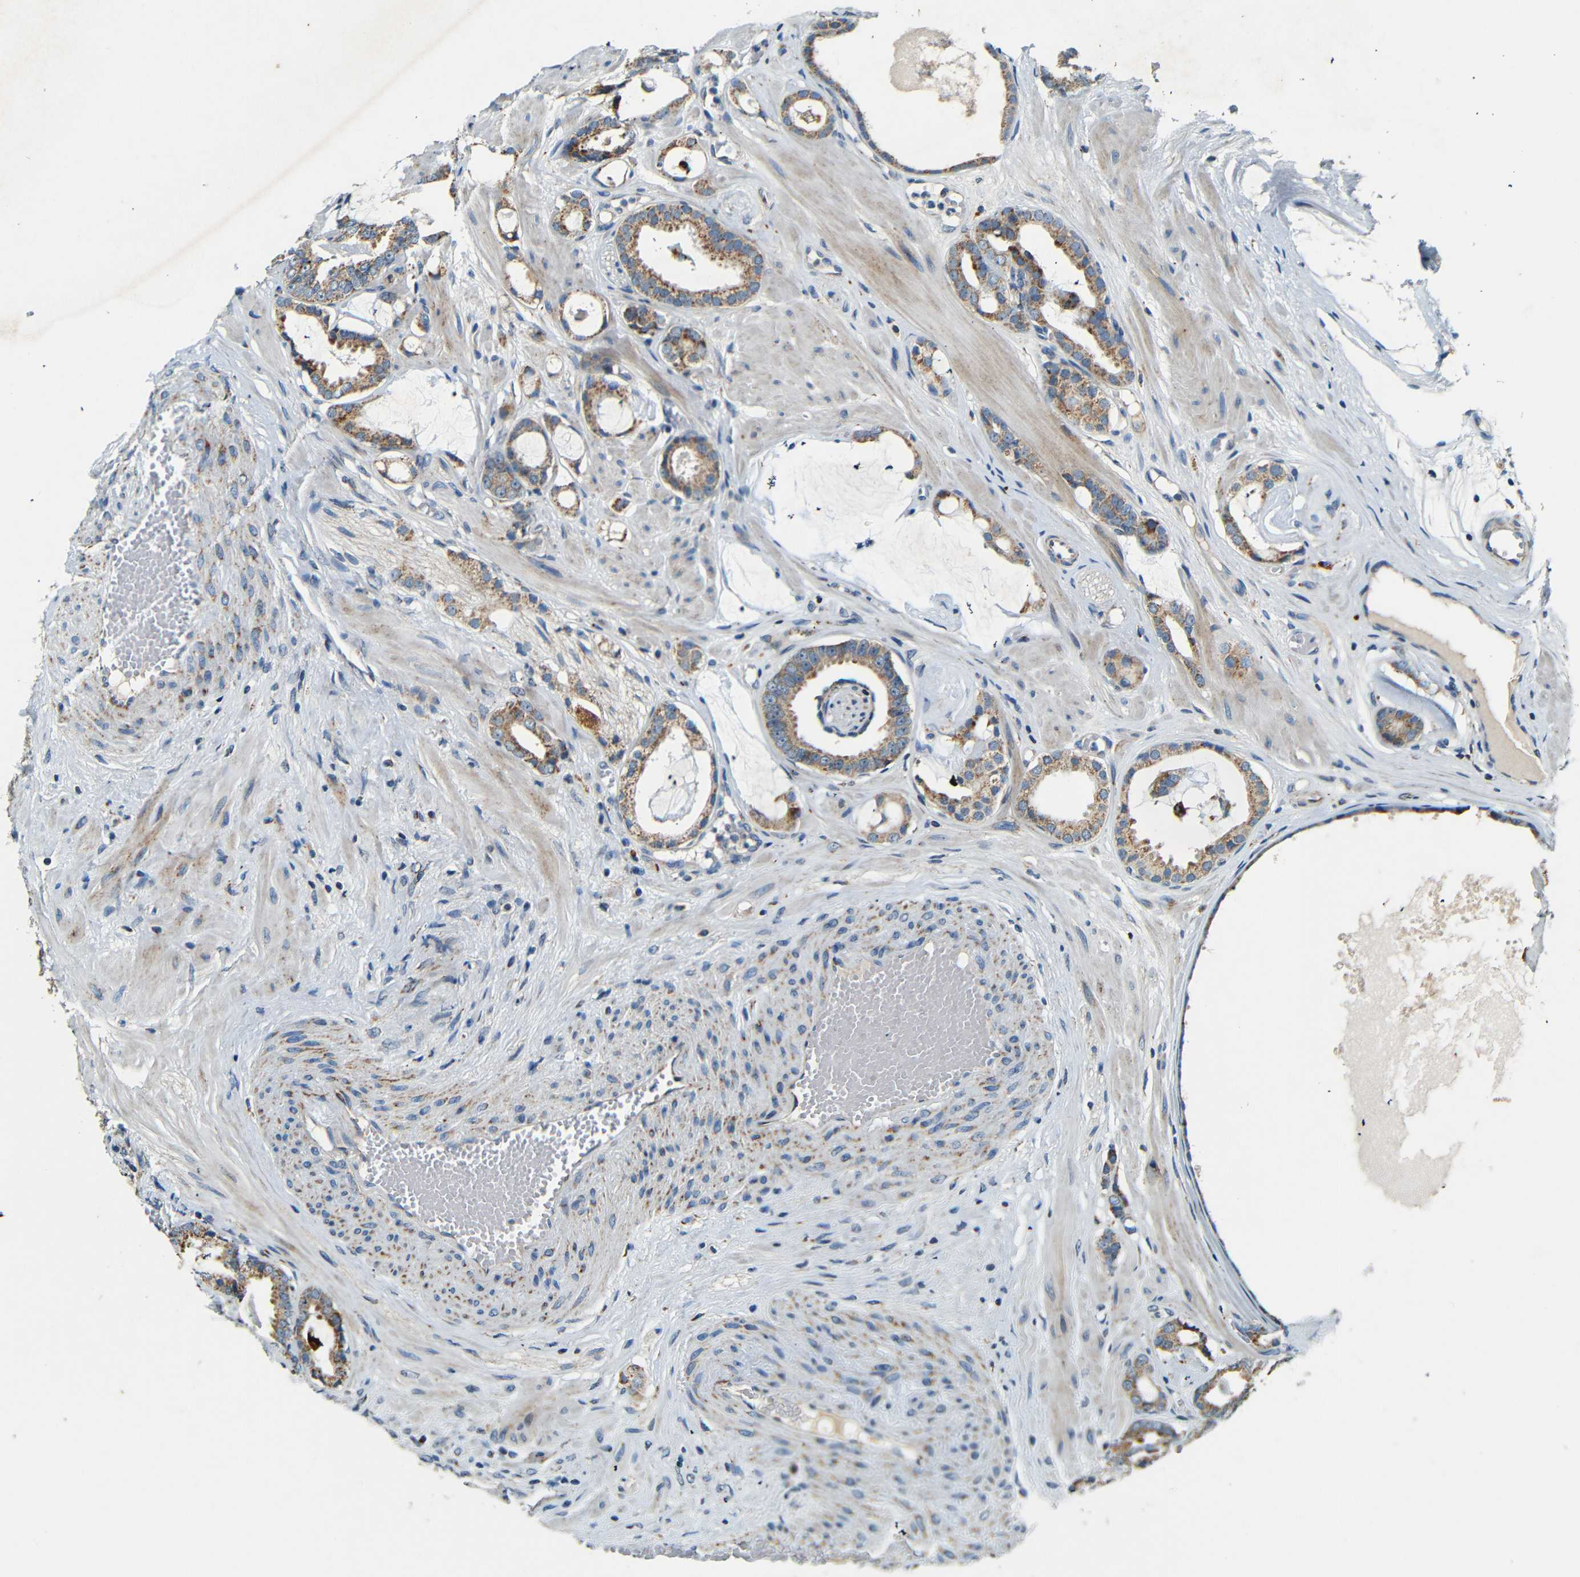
{"staining": {"intensity": "moderate", "quantity": ">75%", "location": "cytoplasmic/membranous"}, "tissue": "prostate cancer", "cell_type": "Tumor cells", "image_type": "cancer", "snomed": [{"axis": "morphology", "description": "Adenocarcinoma, Low grade"}, {"axis": "topography", "description": "Prostate"}], "caption": "Immunohistochemistry of human low-grade adenocarcinoma (prostate) shows medium levels of moderate cytoplasmic/membranous expression in about >75% of tumor cells.", "gene": "WSCD2", "patient": {"sex": "male", "age": 53}}